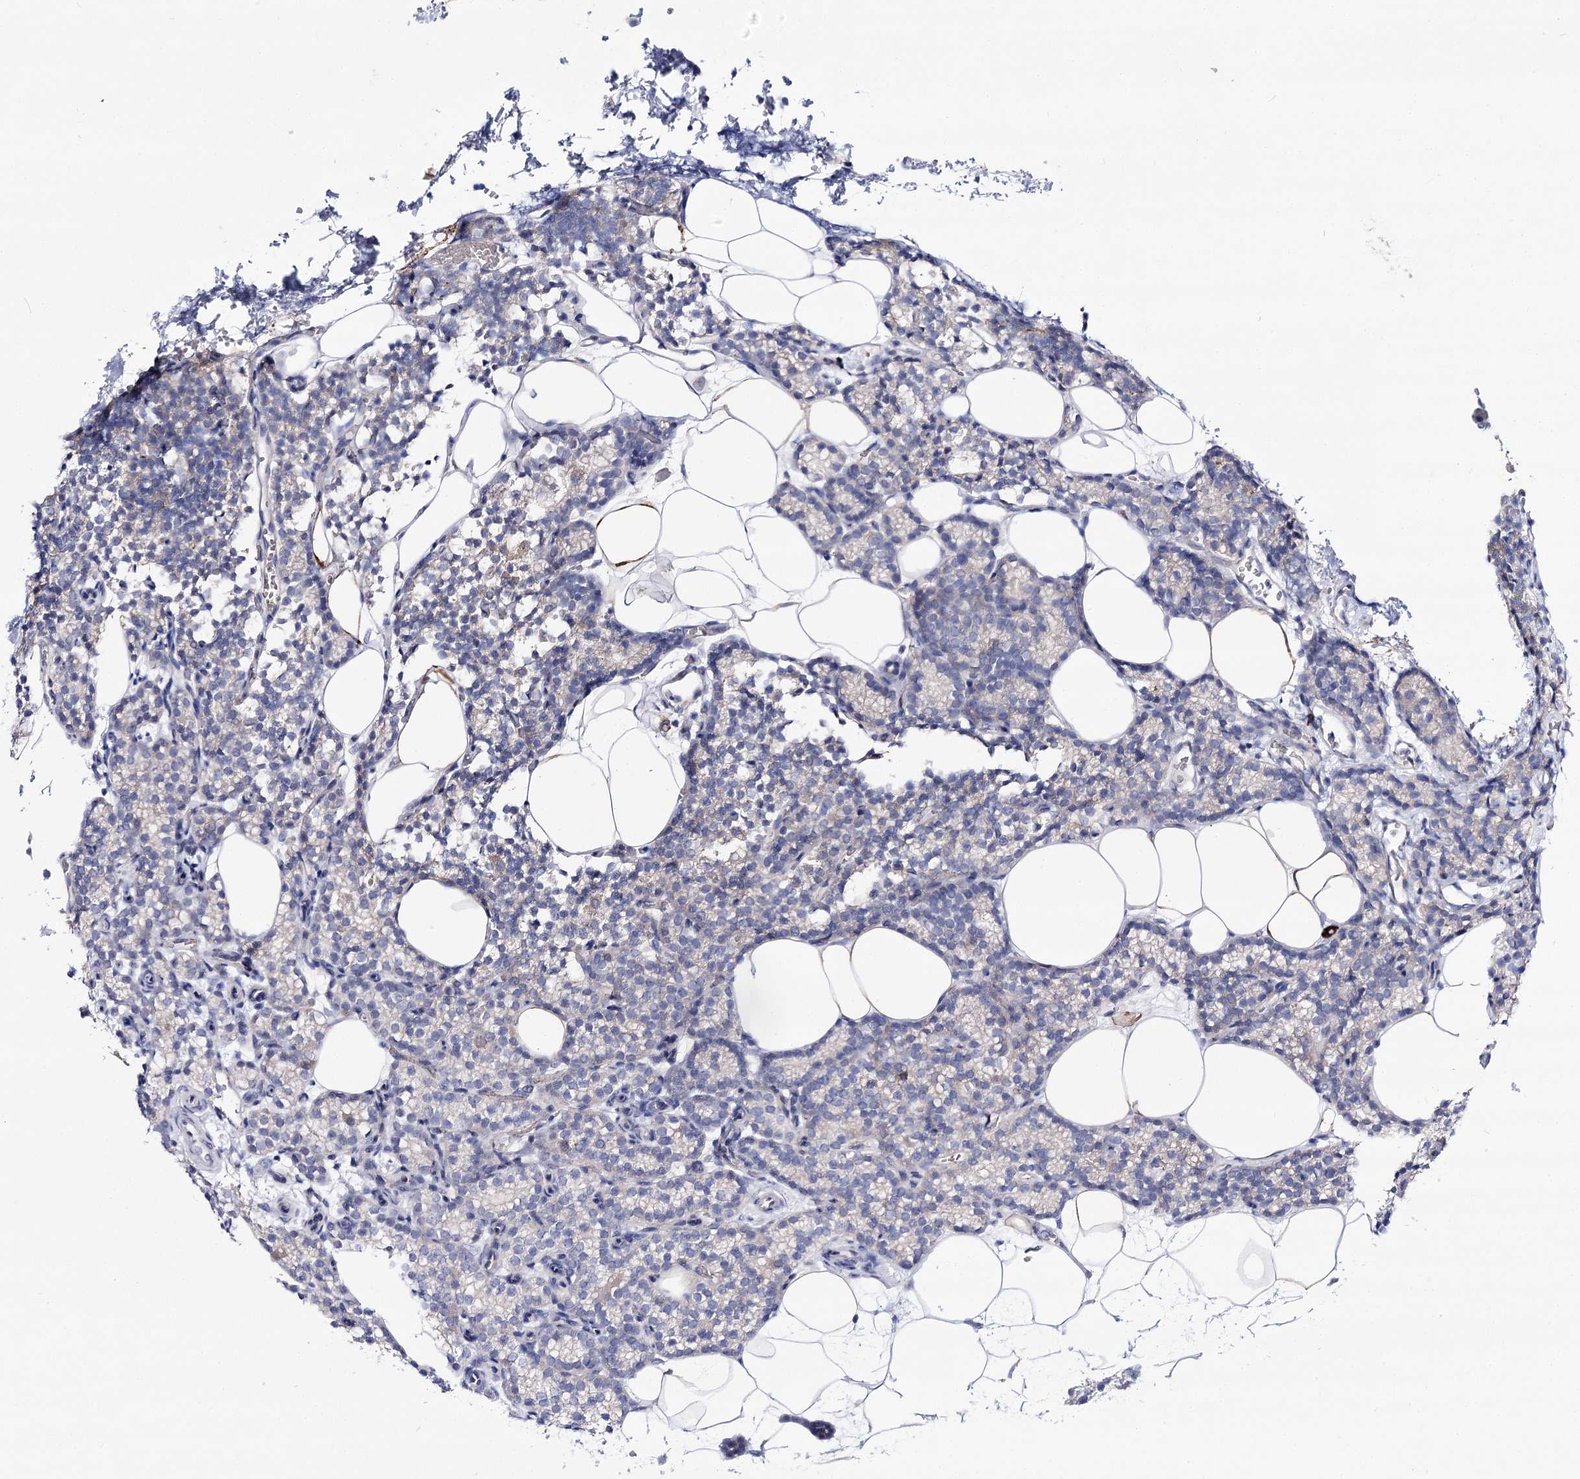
{"staining": {"intensity": "negative", "quantity": "none", "location": "none"}, "tissue": "parathyroid gland", "cell_type": "Glandular cells", "image_type": "normal", "snomed": [{"axis": "morphology", "description": "Normal tissue, NOS"}, {"axis": "topography", "description": "Parathyroid gland"}], "caption": "Immunohistochemical staining of unremarkable human parathyroid gland shows no significant expression in glandular cells. (Stains: DAB immunohistochemistry (IHC) with hematoxylin counter stain, Microscopy: brightfield microscopy at high magnification).", "gene": "NRAP", "patient": {"sex": "male", "age": 58}}